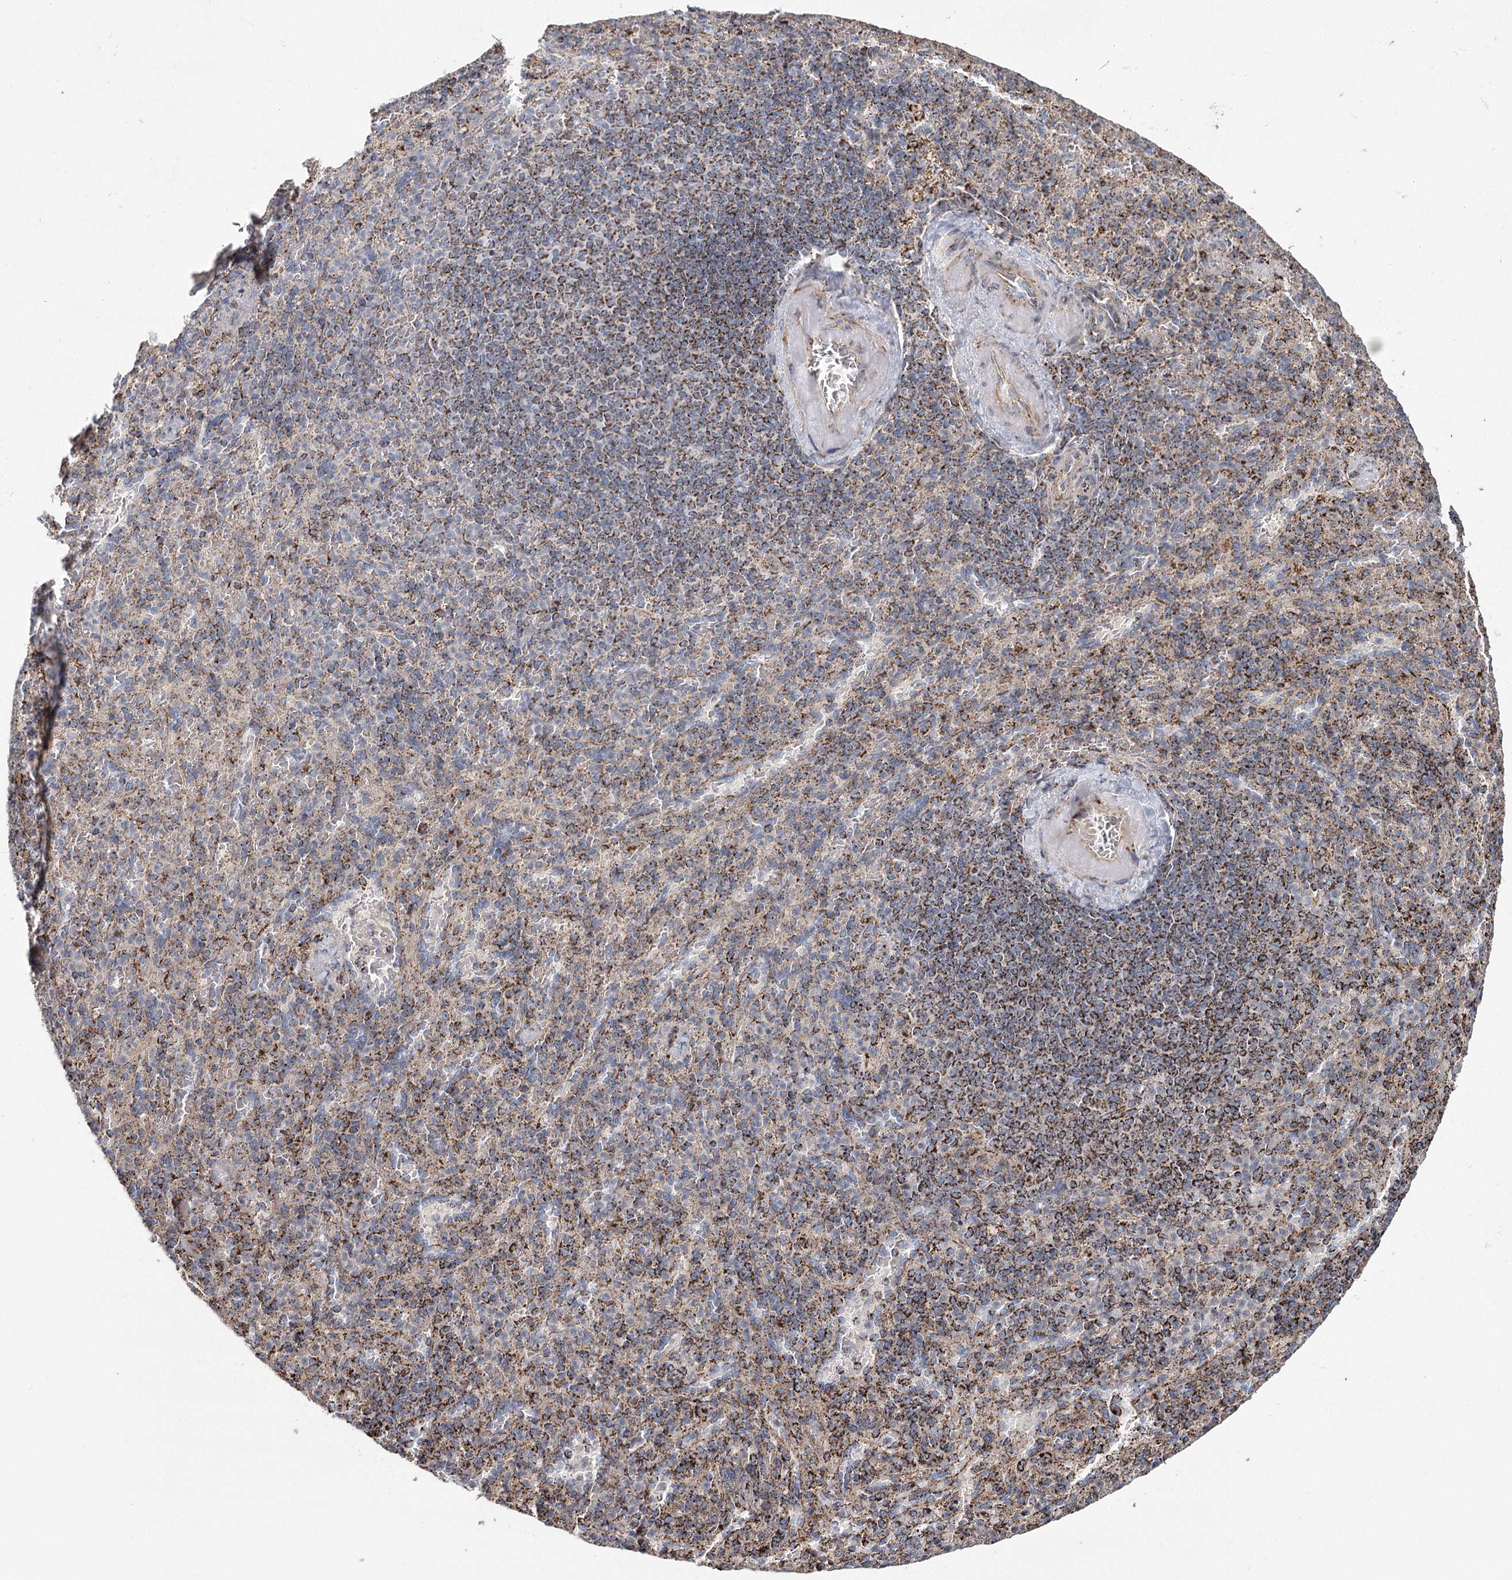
{"staining": {"intensity": "strong", "quantity": "25%-75%", "location": "cytoplasmic/membranous"}, "tissue": "spleen", "cell_type": "Cells in red pulp", "image_type": "normal", "snomed": [{"axis": "morphology", "description": "Normal tissue, NOS"}, {"axis": "topography", "description": "Spleen"}], "caption": "The photomicrograph demonstrates immunohistochemical staining of unremarkable spleen. There is strong cytoplasmic/membranous staining is present in approximately 25%-75% of cells in red pulp.", "gene": "RANBP3L", "patient": {"sex": "female", "age": 74}}